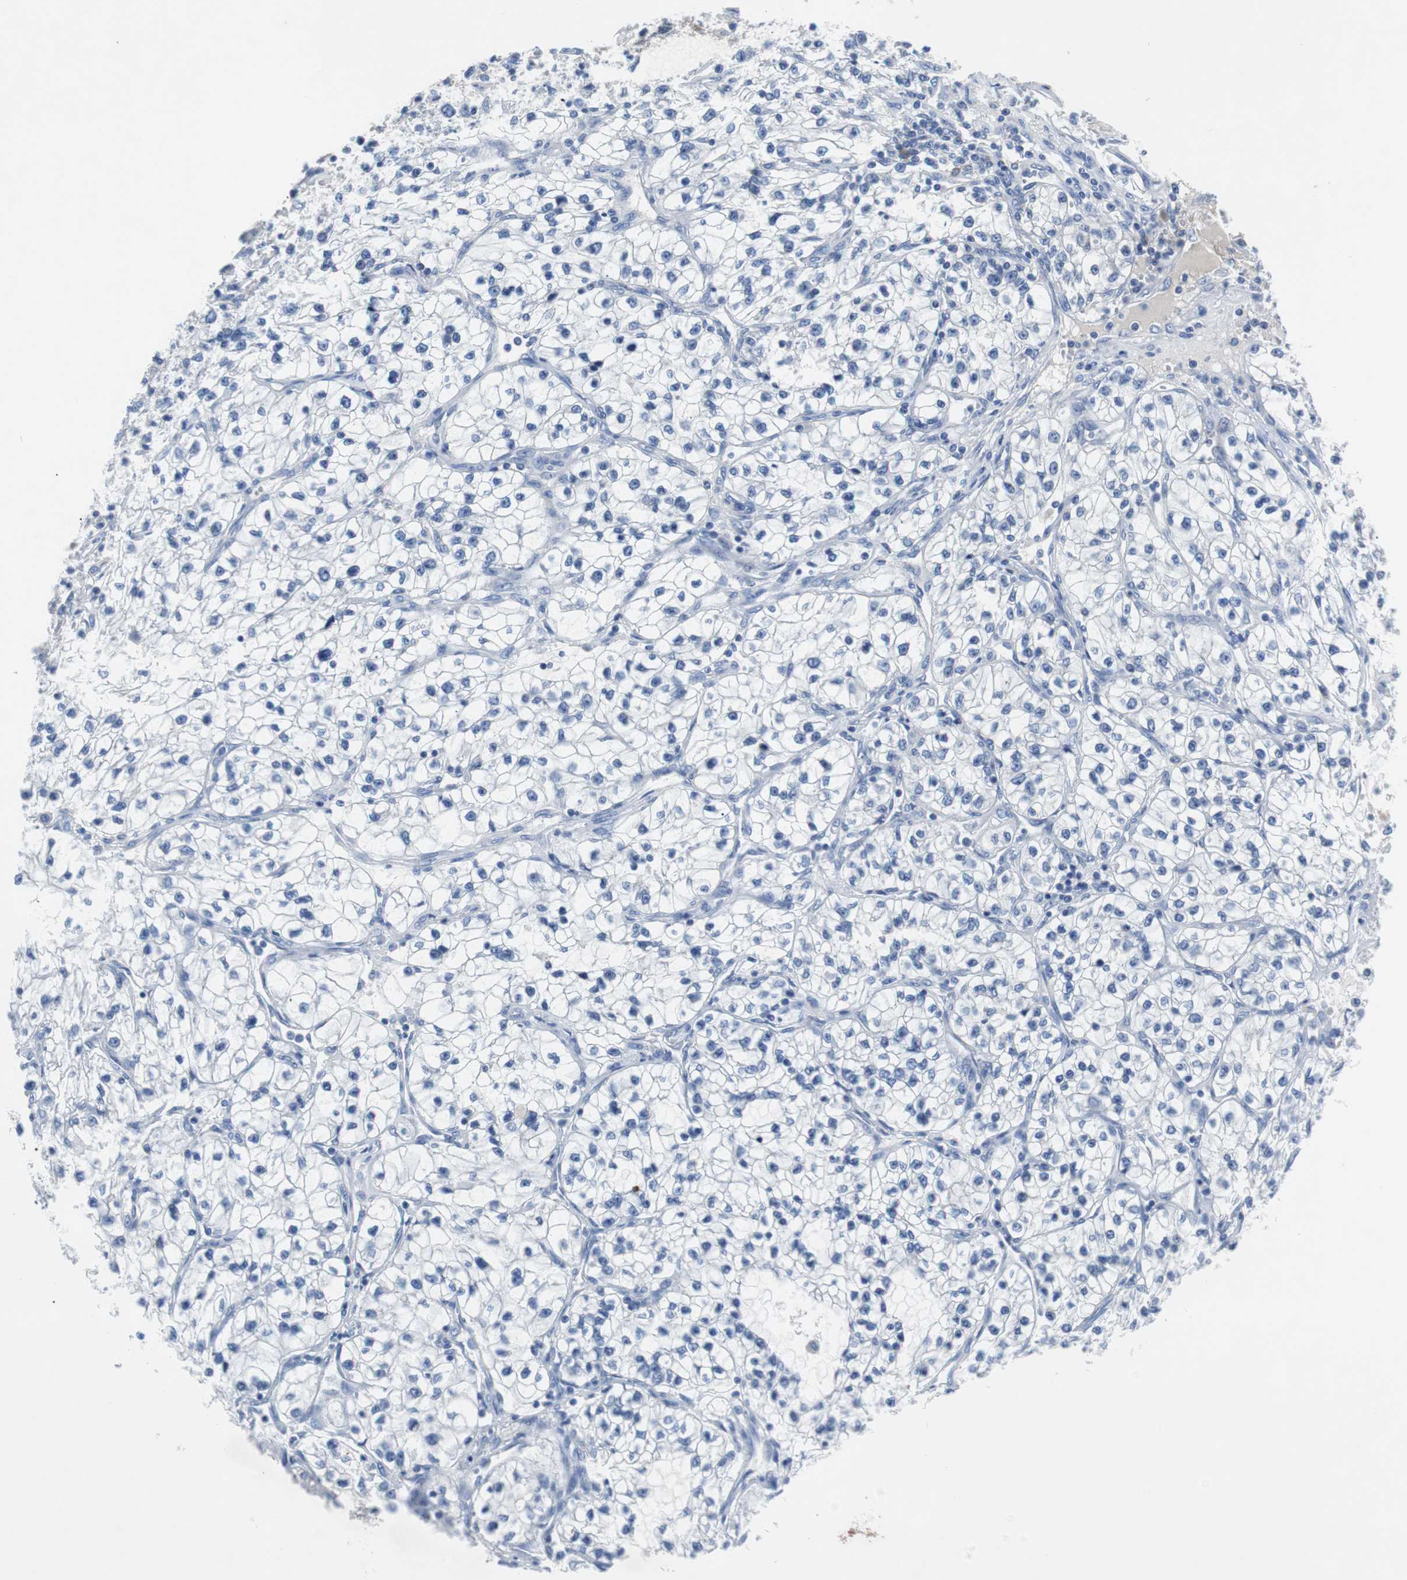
{"staining": {"intensity": "negative", "quantity": "none", "location": "none"}, "tissue": "renal cancer", "cell_type": "Tumor cells", "image_type": "cancer", "snomed": [{"axis": "morphology", "description": "Adenocarcinoma, NOS"}, {"axis": "topography", "description": "Kidney"}], "caption": "Image shows no significant protein staining in tumor cells of renal cancer. The staining is performed using DAB (3,3'-diaminobenzidine) brown chromogen with nuclei counter-stained in using hematoxylin.", "gene": "EEF2K", "patient": {"sex": "female", "age": 57}}